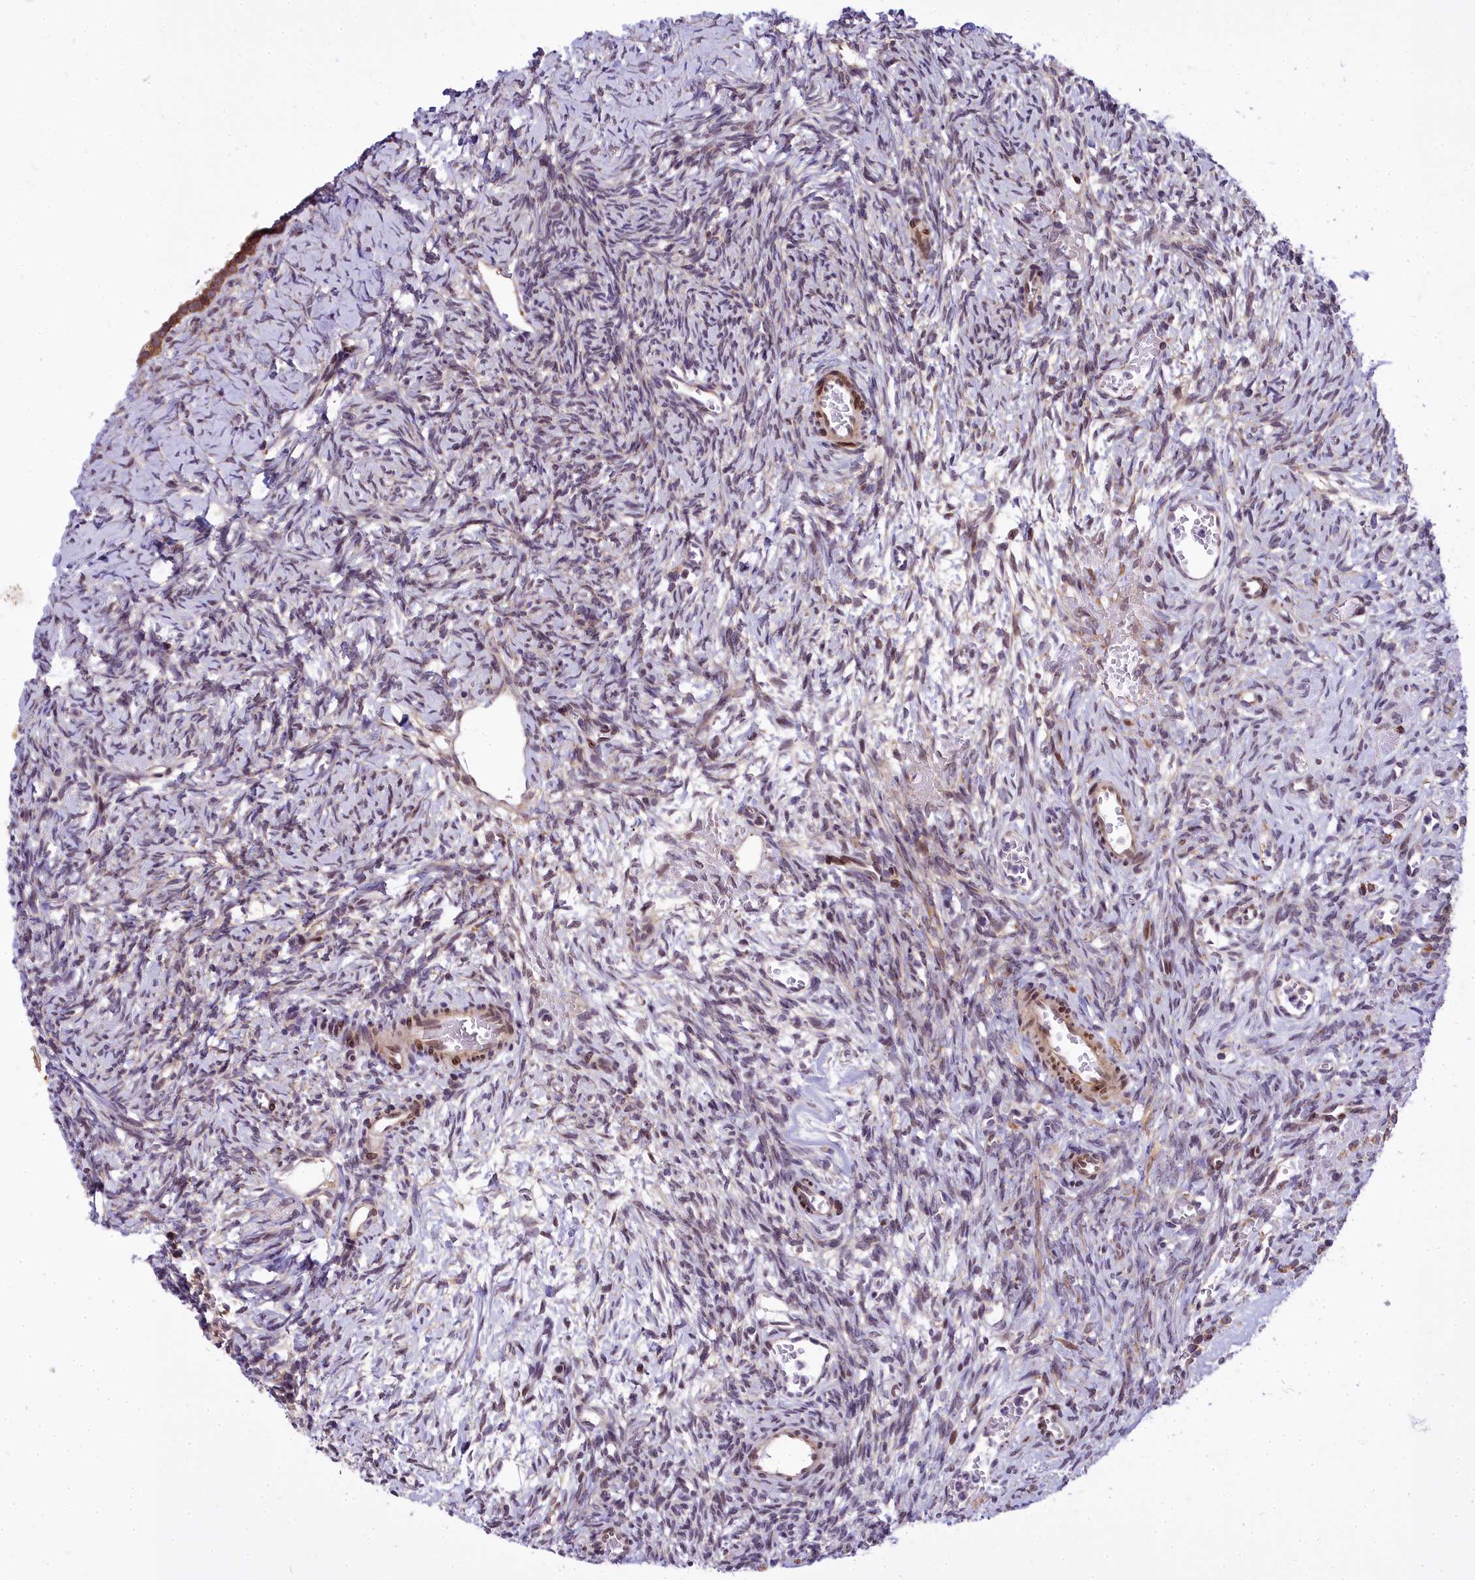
{"staining": {"intensity": "moderate", "quantity": "<25%", "location": "nuclear"}, "tissue": "ovary", "cell_type": "Ovarian stroma cells", "image_type": "normal", "snomed": [{"axis": "morphology", "description": "Normal tissue, NOS"}, {"axis": "topography", "description": "Ovary"}], "caption": "A micrograph of ovary stained for a protein shows moderate nuclear brown staining in ovarian stroma cells. The protein is shown in brown color, while the nuclei are stained blue.", "gene": "ABCB8", "patient": {"sex": "female", "age": 39}}